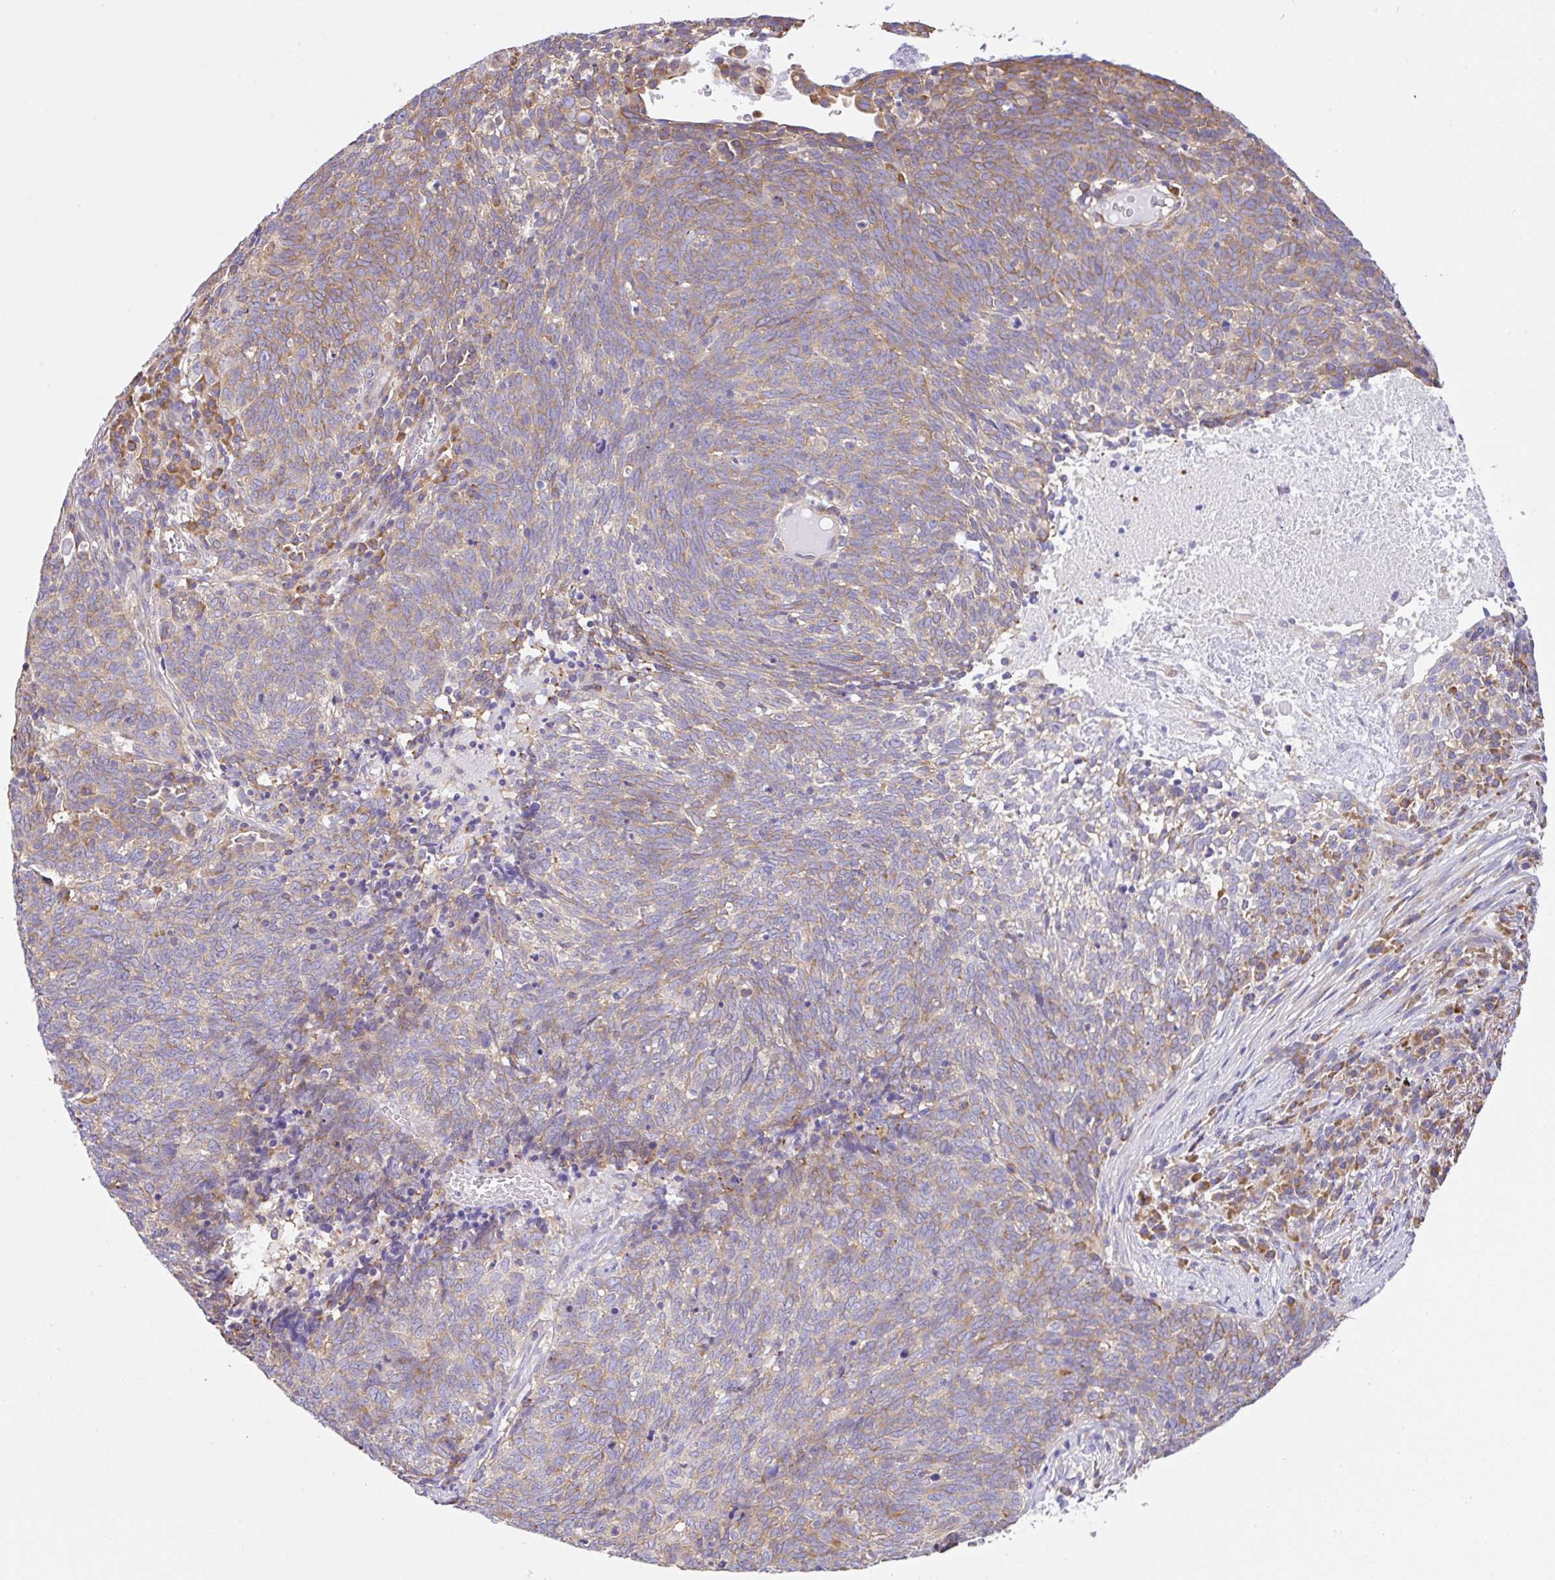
{"staining": {"intensity": "moderate", "quantity": "<25%", "location": "cytoplasmic/membranous"}, "tissue": "lung cancer", "cell_type": "Tumor cells", "image_type": "cancer", "snomed": [{"axis": "morphology", "description": "Squamous cell carcinoma, NOS"}, {"axis": "topography", "description": "Lung"}], "caption": "A photomicrograph showing moderate cytoplasmic/membranous staining in approximately <25% of tumor cells in lung cancer (squamous cell carcinoma), as visualized by brown immunohistochemical staining.", "gene": "GFPT2", "patient": {"sex": "female", "age": 72}}